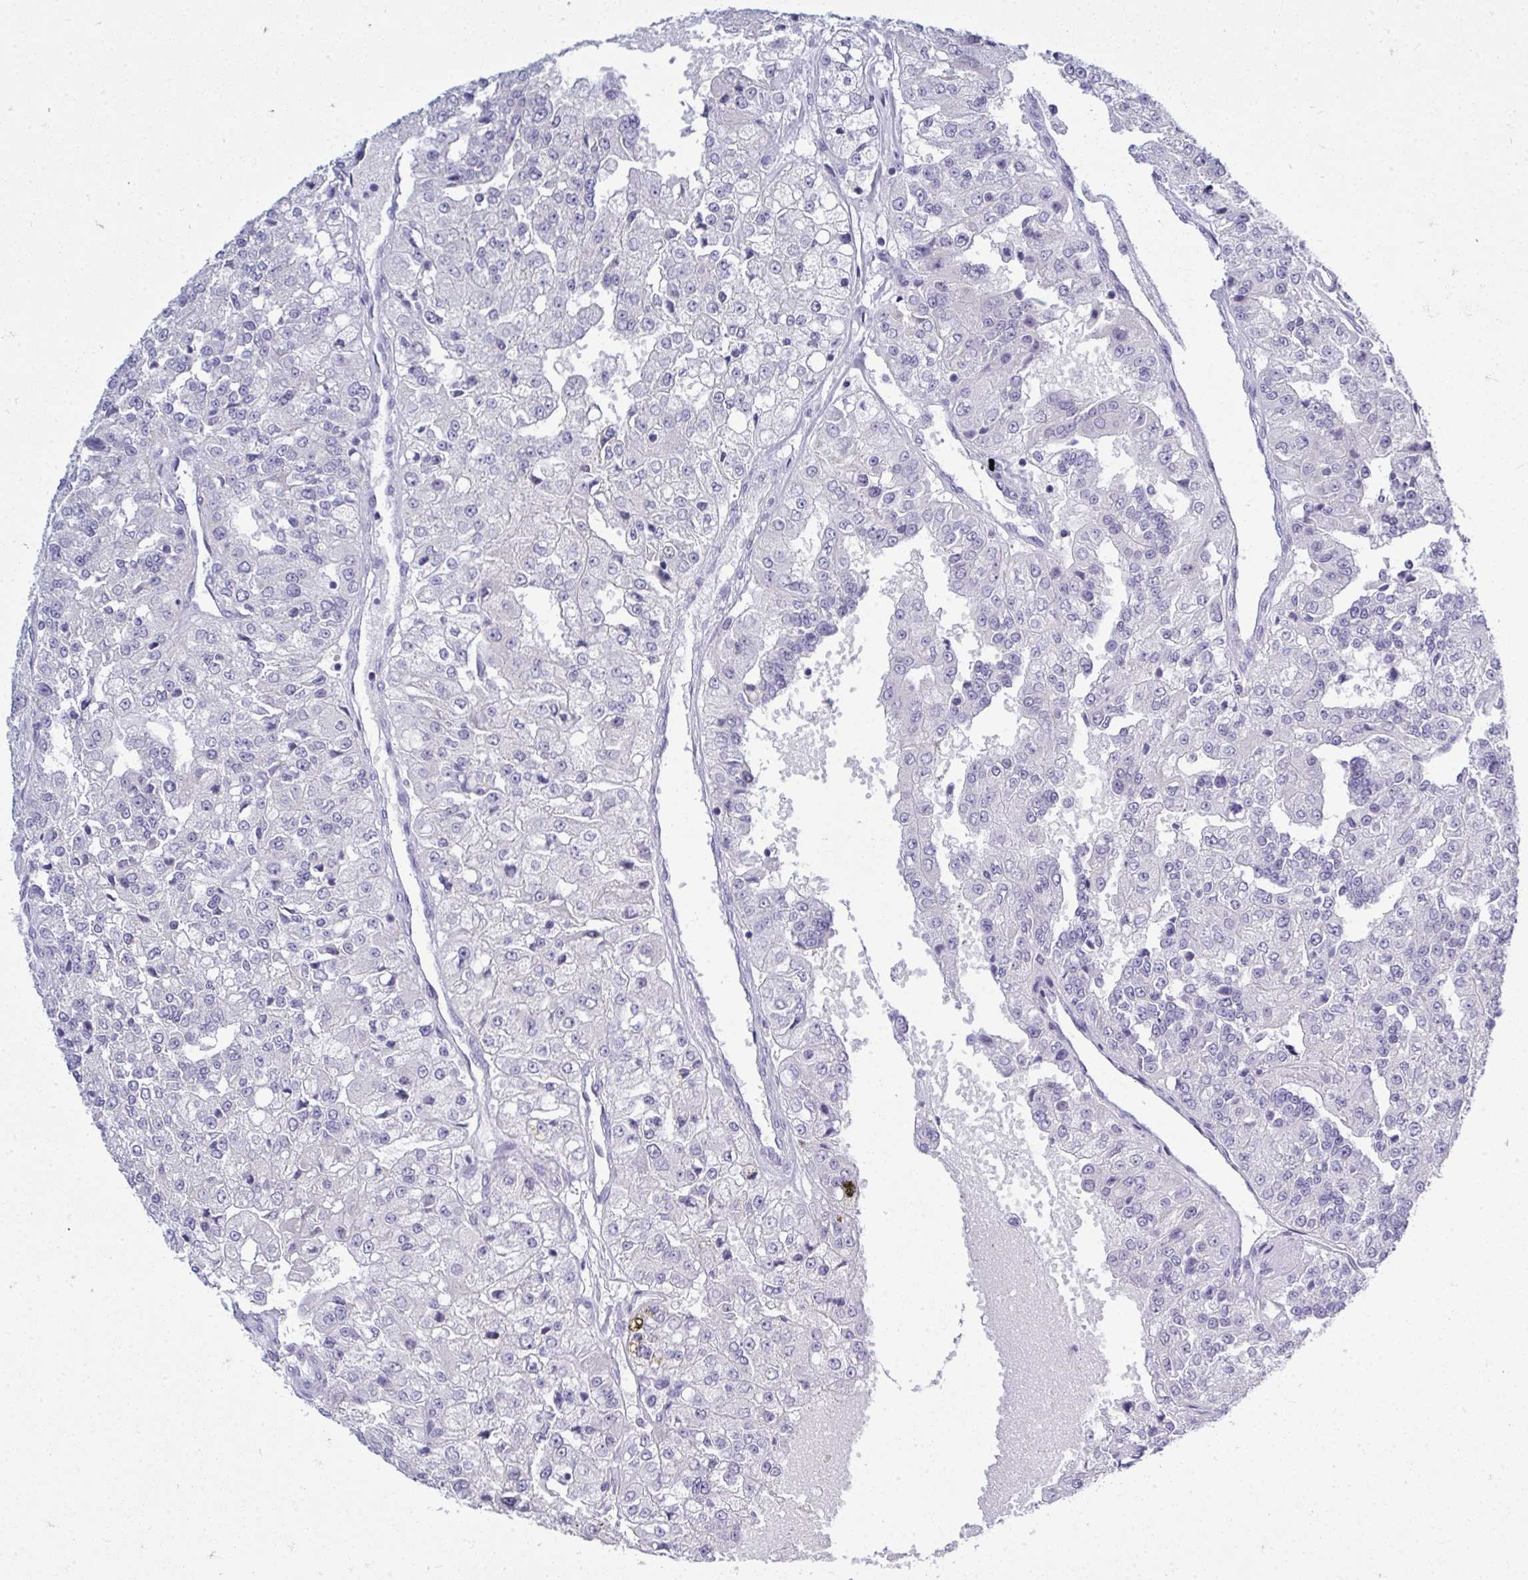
{"staining": {"intensity": "negative", "quantity": "none", "location": "none"}, "tissue": "renal cancer", "cell_type": "Tumor cells", "image_type": "cancer", "snomed": [{"axis": "morphology", "description": "Adenocarcinoma, NOS"}, {"axis": "topography", "description": "Kidney"}], "caption": "Tumor cells are negative for protein expression in human renal cancer (adenocarcinoma).", "gene": "QDPR", "patient": {"sex": "female", "age": 63}}